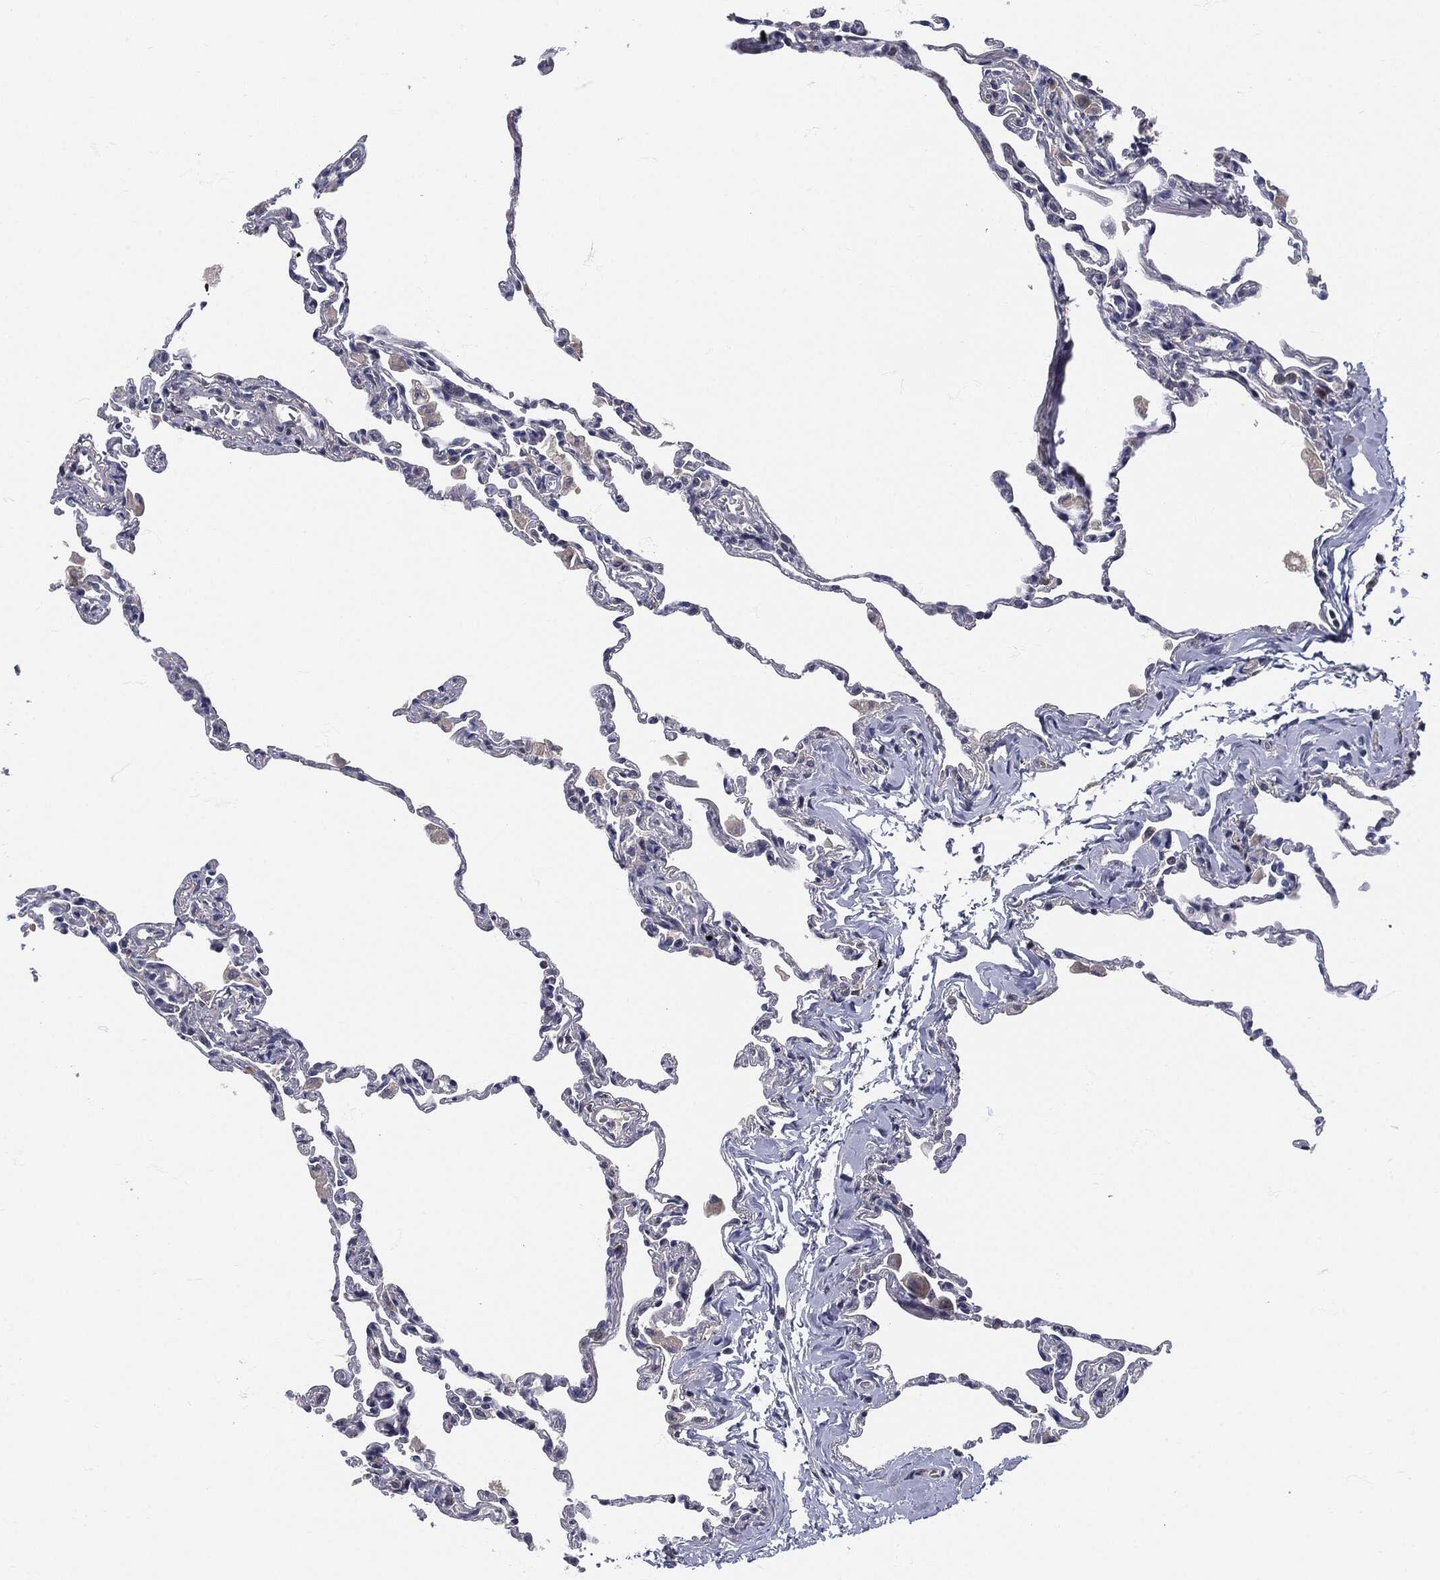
{"staining": {"intensity": "negative", "quantity": "none", "location": "none"}, "tissue": "lung", "cell_type": "Alveolar cells", "image_type": "normal", "snomed": [{"axis": "morphology", "description": "Normal tissue, NOS"}, {"axis": "topography", "description": "Lung"}], "caption": "Alveolar cells are negative for brown protein staining in normal lung. (Stains: DAB immunohistochemistry with hematoxylin counter stain, Microscopy: brightfield microscopy at high magnification).", "gene": "SIGLEC9", "patient": {"sex": "female", "age": 57}}